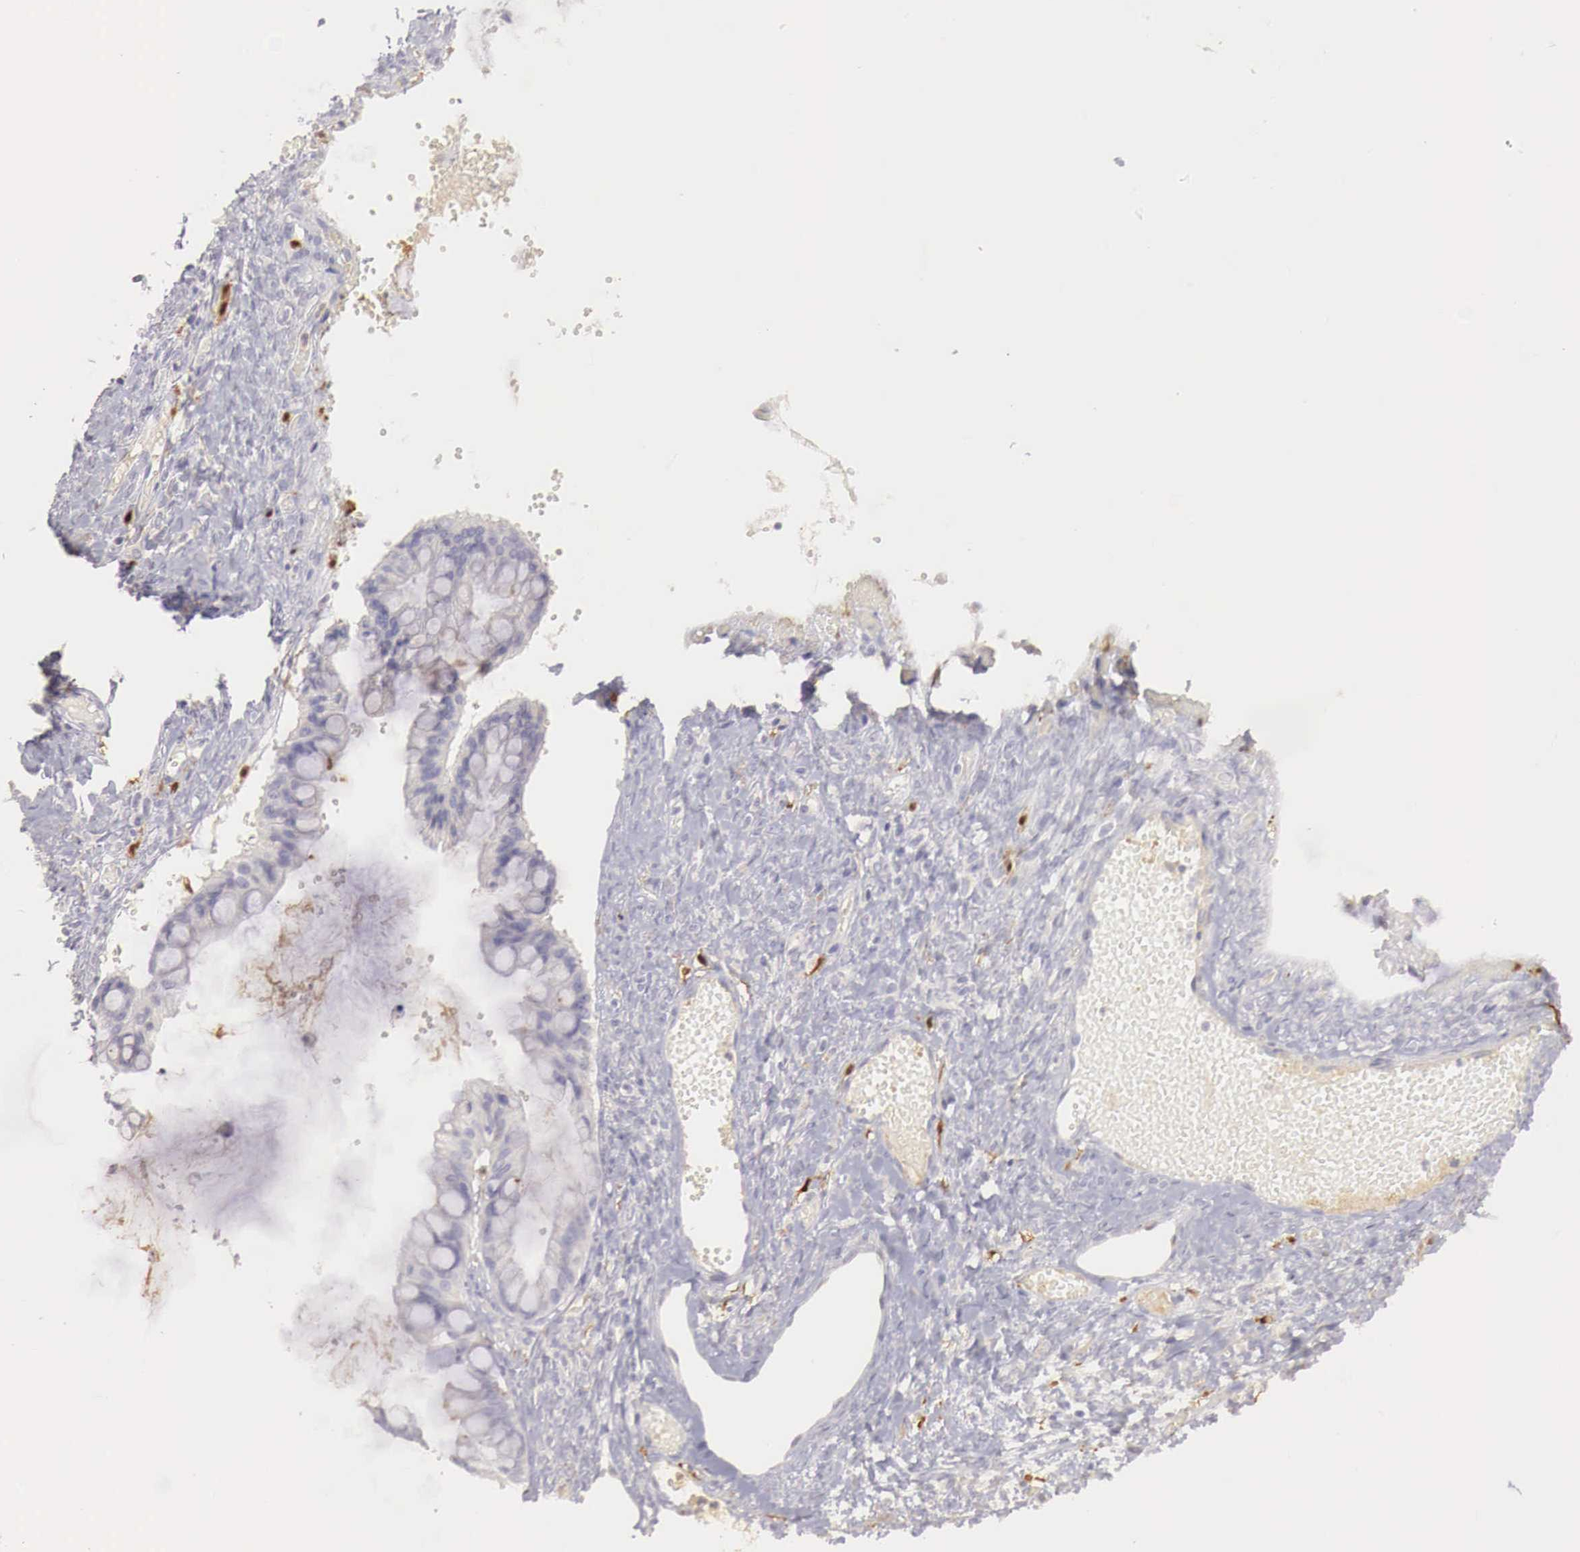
{"staining": {"intensity": "negative", "quantity": "none", "location": "none"}, "tissue": "ovarian cancer", "cell_type": "Tumor cells", "image_type": "cancer", "snomed": [{"axis": "morphology", "description": "Cystadenocarcinoma, mucinous, NOS"}, {"axis": "topography", "description": "Ovary"}], "caption": "DAB immunohistochemical staining of human ovarian cancer (mucinous cystadenocarcinoma) displays no significant expression in tumor cells.", "gene": "RENBP", "patient": {"sex": "female", "age": 57}}